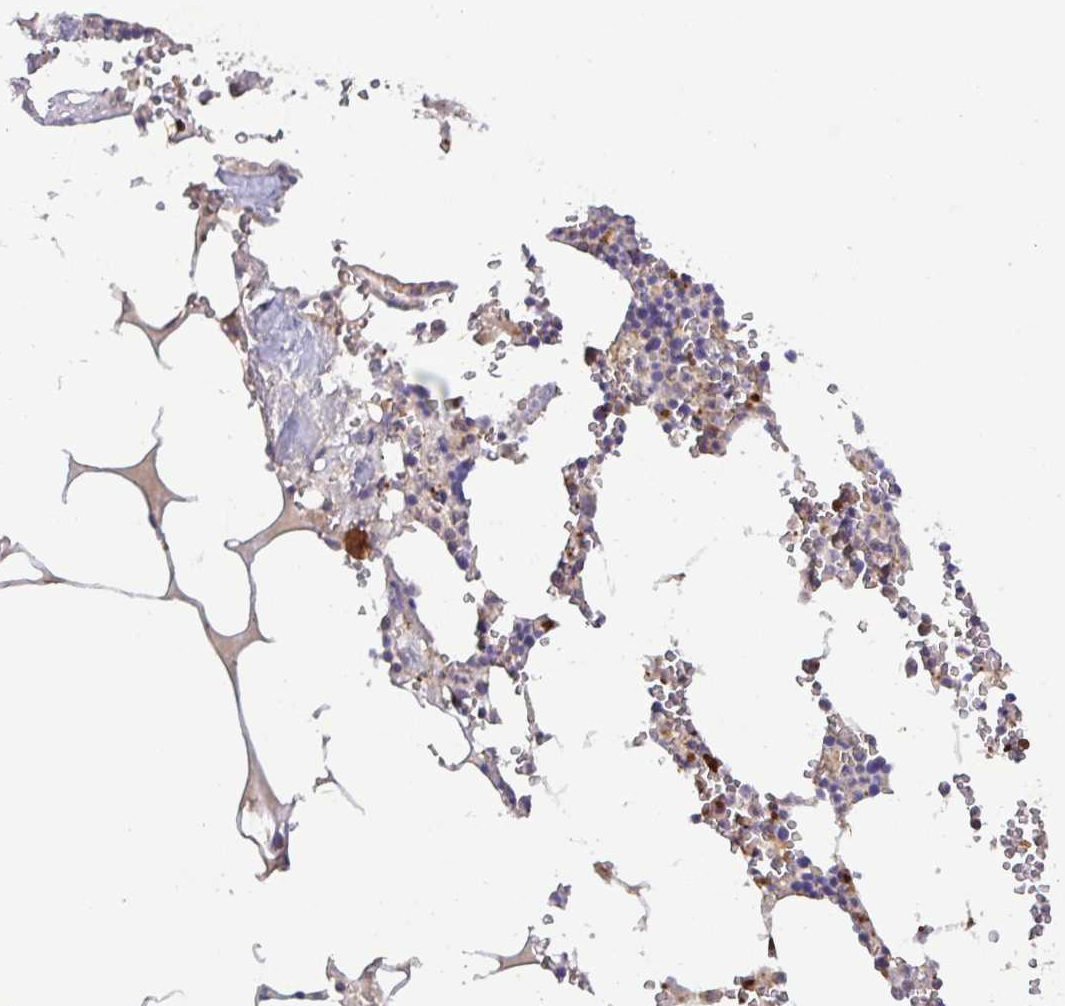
{"staining": {"intensity": "weak", "quantity": "<25%", "location": "cytoplasmic/membranous"}, "tissue": "bone marrow", "cell_type": "Hematopoietic cells", "image_type": "normal", "snomed": [{"axis": "morphology", "description": "Normal tissue, NOS"}, {"axis": "topography", "description": "Bone marrow"}], "caption": "This histopathology image is of unremarkable bone marrow stained with immunohistochemistry to label a protein in brown with the nuclei are counter-stained blue. There is no positivity in hematopoietic cells. The staining was performed using DAB to visualize the protein expression in brown, while the nuclei were stained in blue with hematoxylin (Magnification: 20x).", "gene": "TM9SF4", "patient": {"sex": "male", "age": 54}}